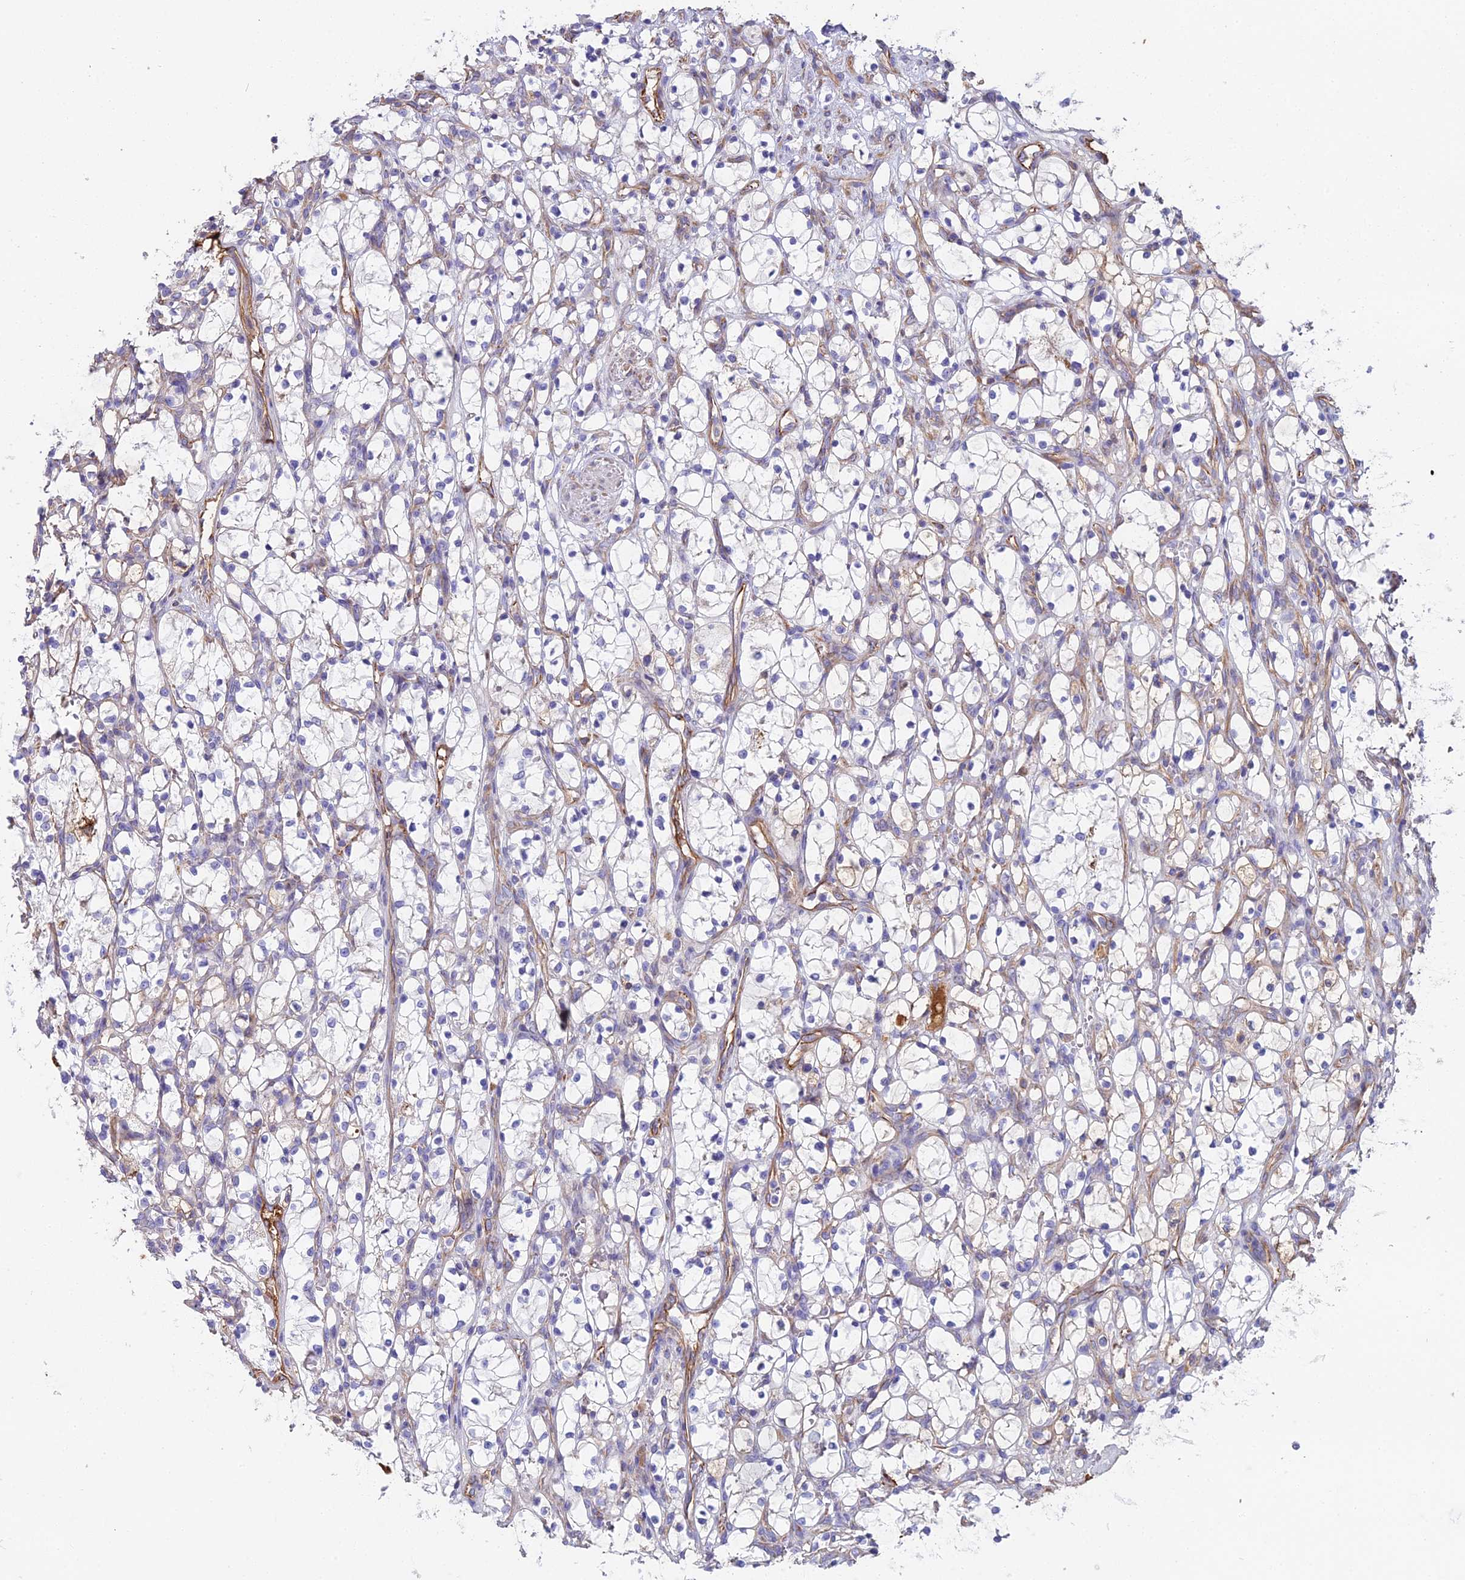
{"staining": {"intensity": "negative", "quantity": "none", "location": "none"}, "tissue": "renal cancer", "cell_type": "Tumor cells", "image_type": "cancer", "snomed": [{"axis": "morphology", "description": "Adenocarcinoma, NOS"}, {"axis": "topography", "description": "Kidney"}], "caption": "IHC photomicrograph of human renal cancer (adenocarcinoma) stained for a protein (brown), which shows no staining in tumor cells.", "gene": "BEX4", "patient": {"sex": "female", "age": 69}}